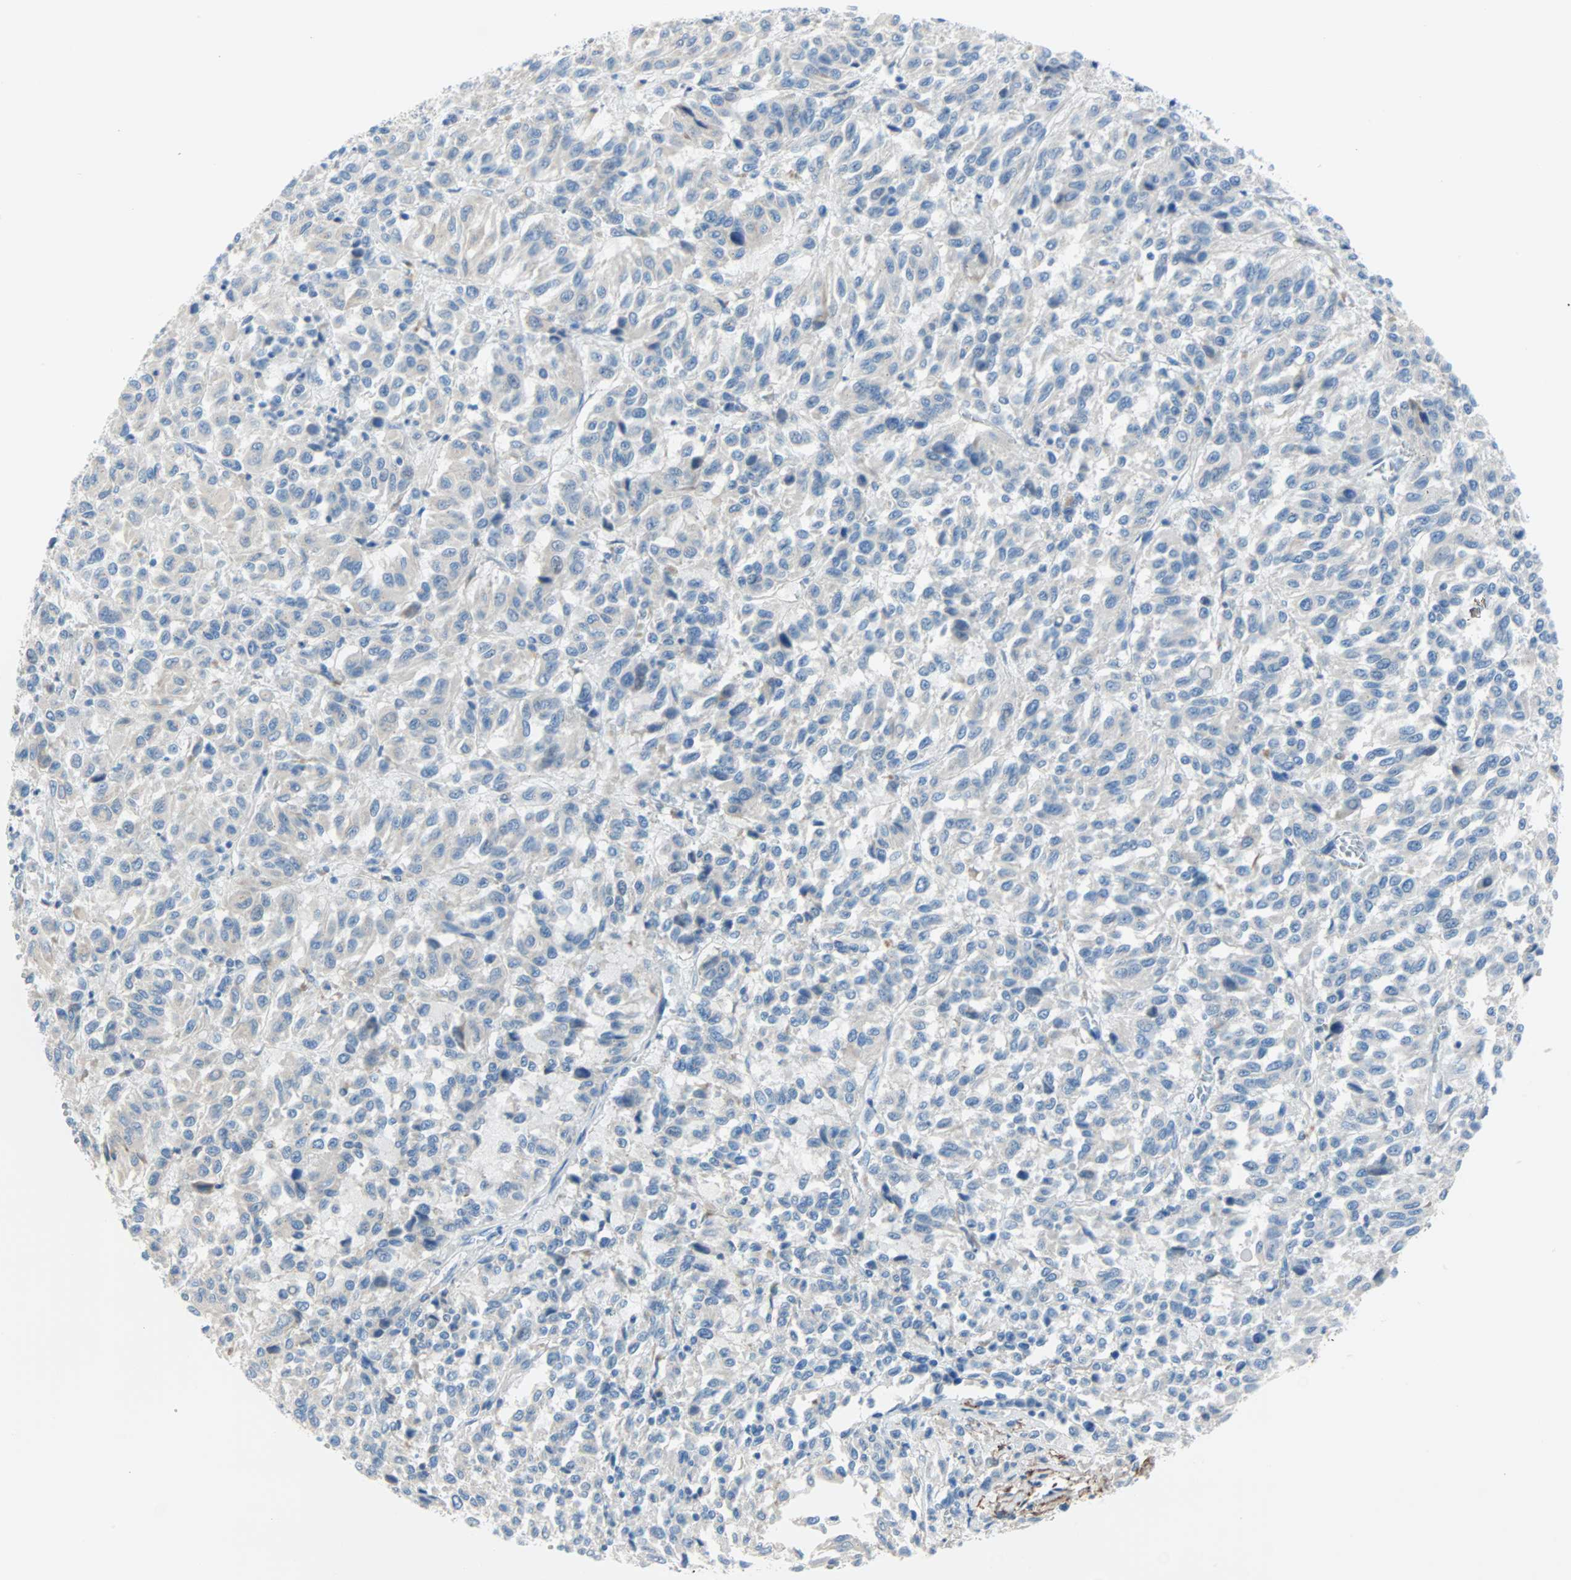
{"staining": {"intensity": "negative", "quantity": "none", "location": "none"}, "tissue": "melanoma", "cell_type": "Tumor cells", "image_type": "cancer", "snomed": [{"axis": "morphology", "description": "Malignant melanoma, Metastatic site"}, {"axis": "topography", "description": "Lung"}], "caption": "An immunohistochemistry (IHC) micrograph of malignant melanoma (metastatic site) is shown. There is no staining in tumor cells of malignant melanoma (metastatic site). Brightfield microscopy of immunohistochemistry (IHC) stained with DAB (brown) and hematoxylin (blue), captured at high magnification.", "gene": "PDPN", "patient": {"sex": "male", "age": 64}}